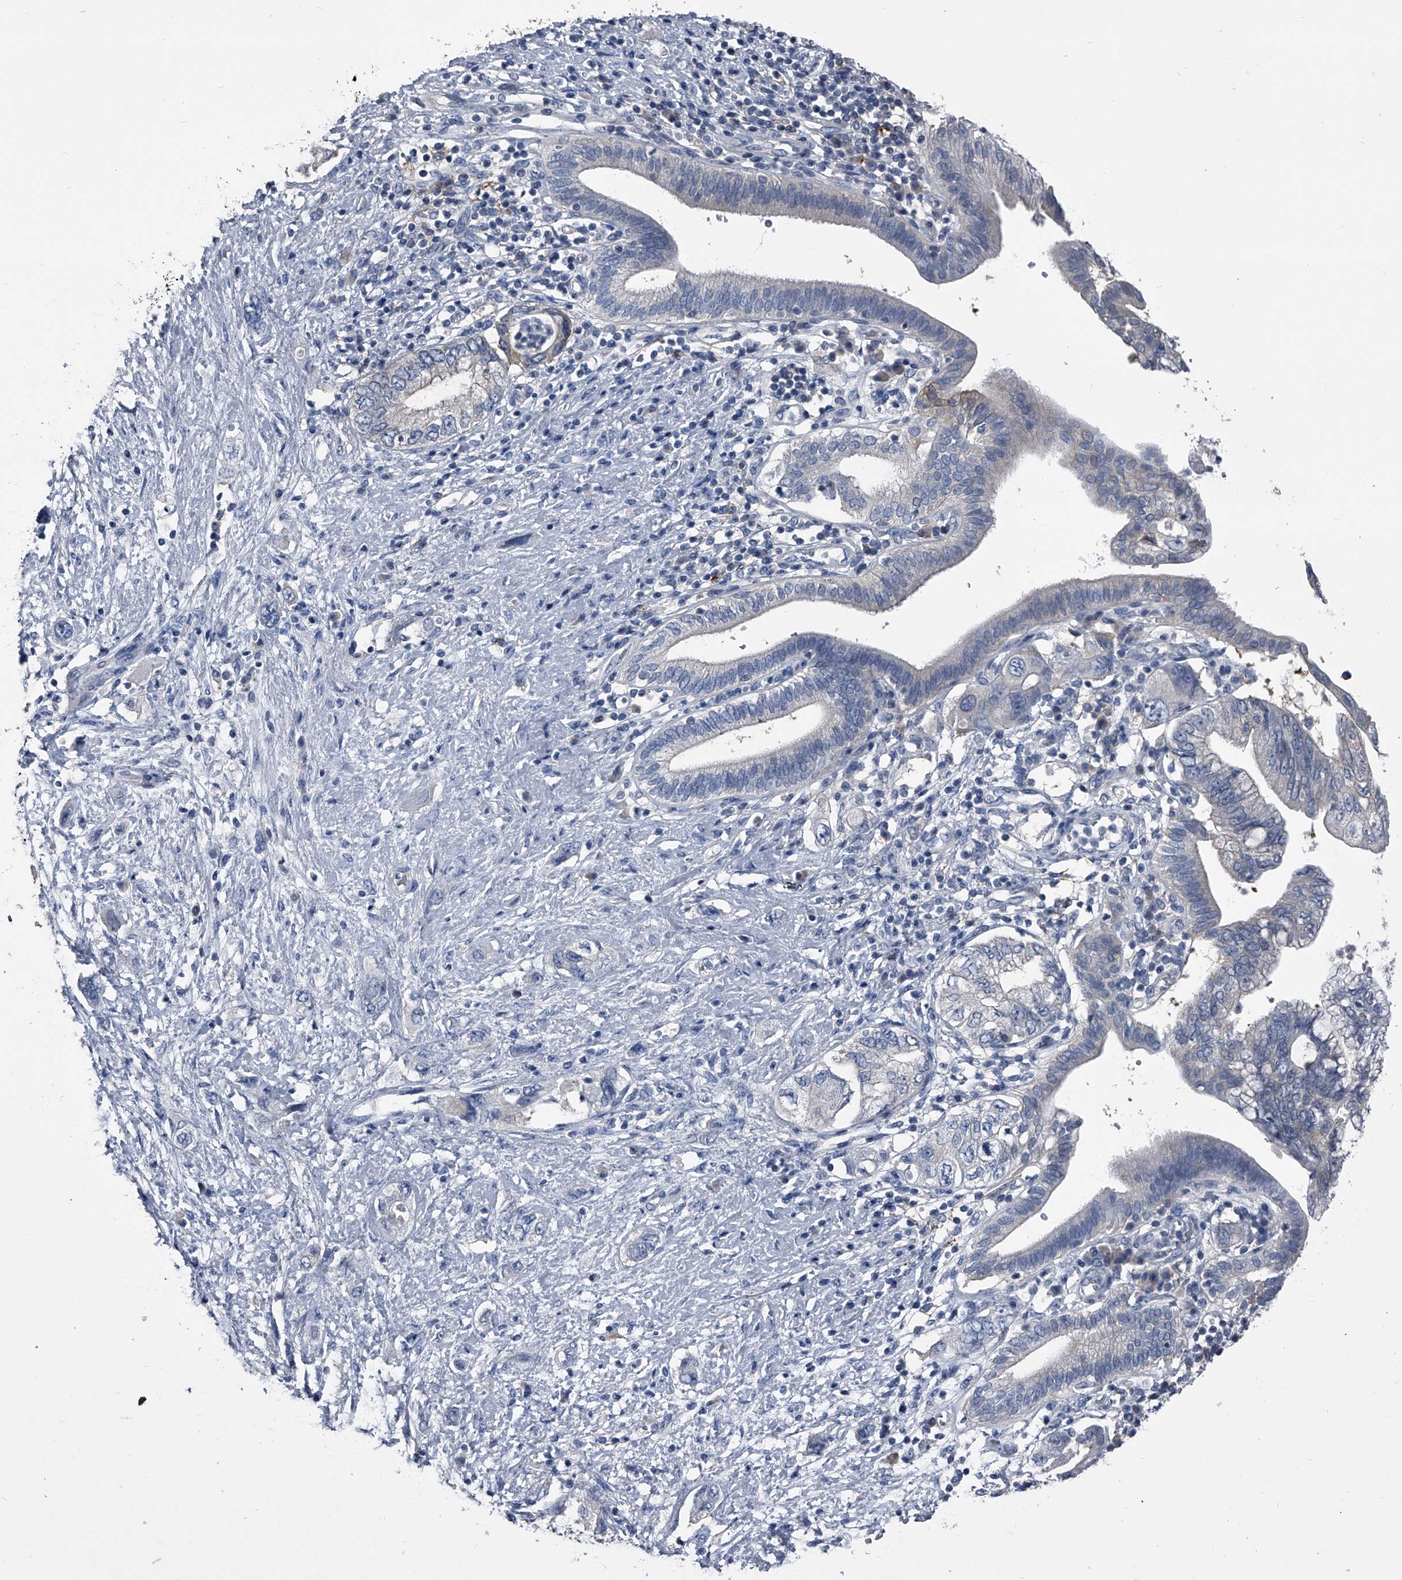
{"staining": {"intensity": "negative", "quantity": "none", "location": "none"}, "tissue": "pancreatic cancer", "cell_type": "Tumor cells", "image_type": "cancer", "snomed": [{"axis": "morphology", "description": "Adenocarcinoma, NOS"}, {"axis": "topography", "description": "Pancreas"}], "caption": "Pancreatic cancer (adenocarcinoma) was stained to show a protein in brown. There is no significant positivity in tumor cells.", "gene": "KIF13A", "patient": {"sex": "female", "age": 73}}